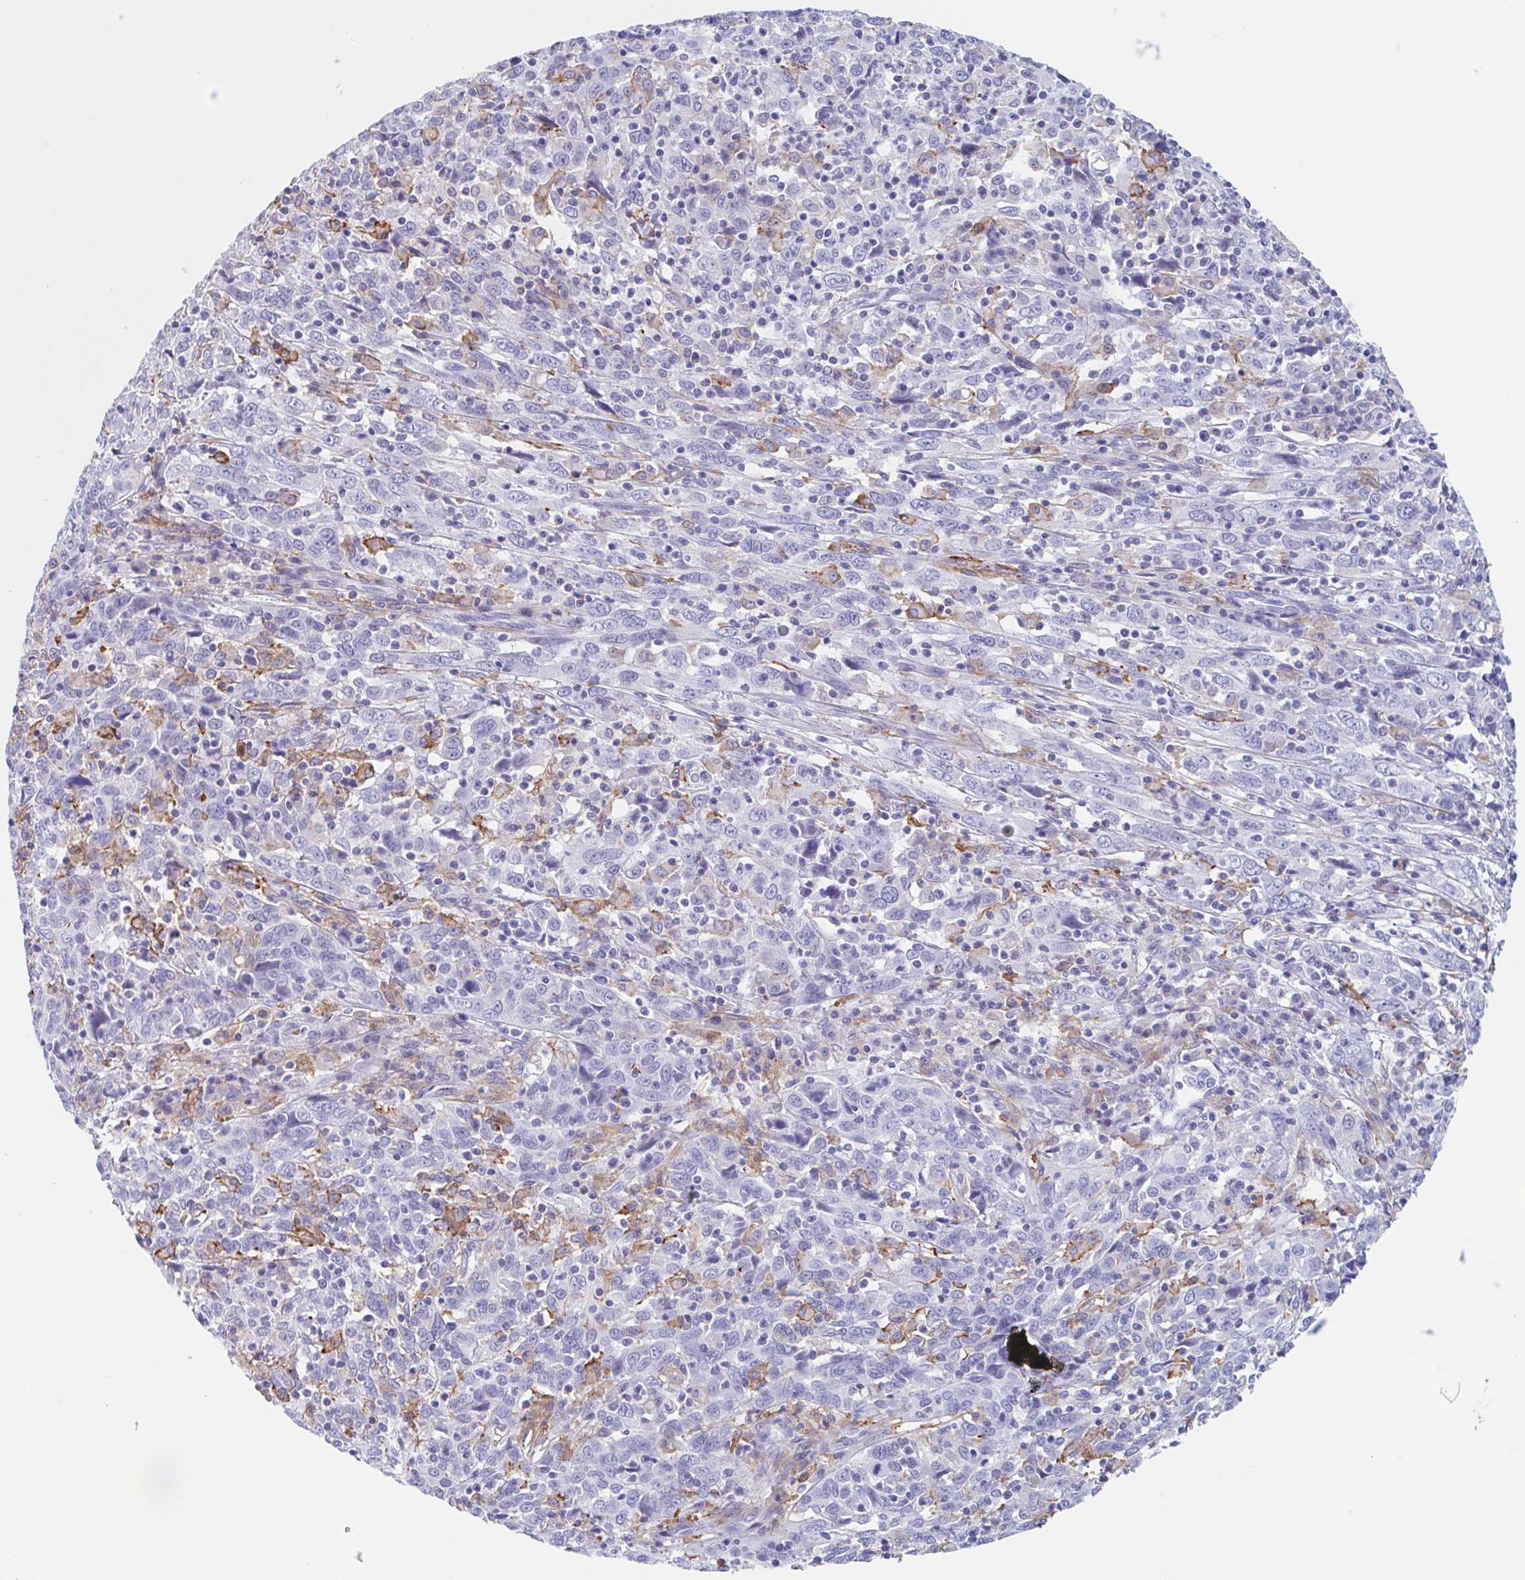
{"staining": {"intensity": "negative", "quantity": "none", "location": "none"}, "tissue": "cervical cancer", "cell_type": "Tumor cells", "image_type": "cancer", "snomed": [{"axis": "morphology", "description": "Squamous cell carcinoma, NOS"}, {"axis": "topography", "description": "Cervix"}], "caption": "Immunohistochemistry (IHC) histopathology image of cervical cancer stained for a protein (brown), which reveals no expression in tumor cells.", "gene": "ANKRD9", "patient": {"sex": "female", "age": 46}}